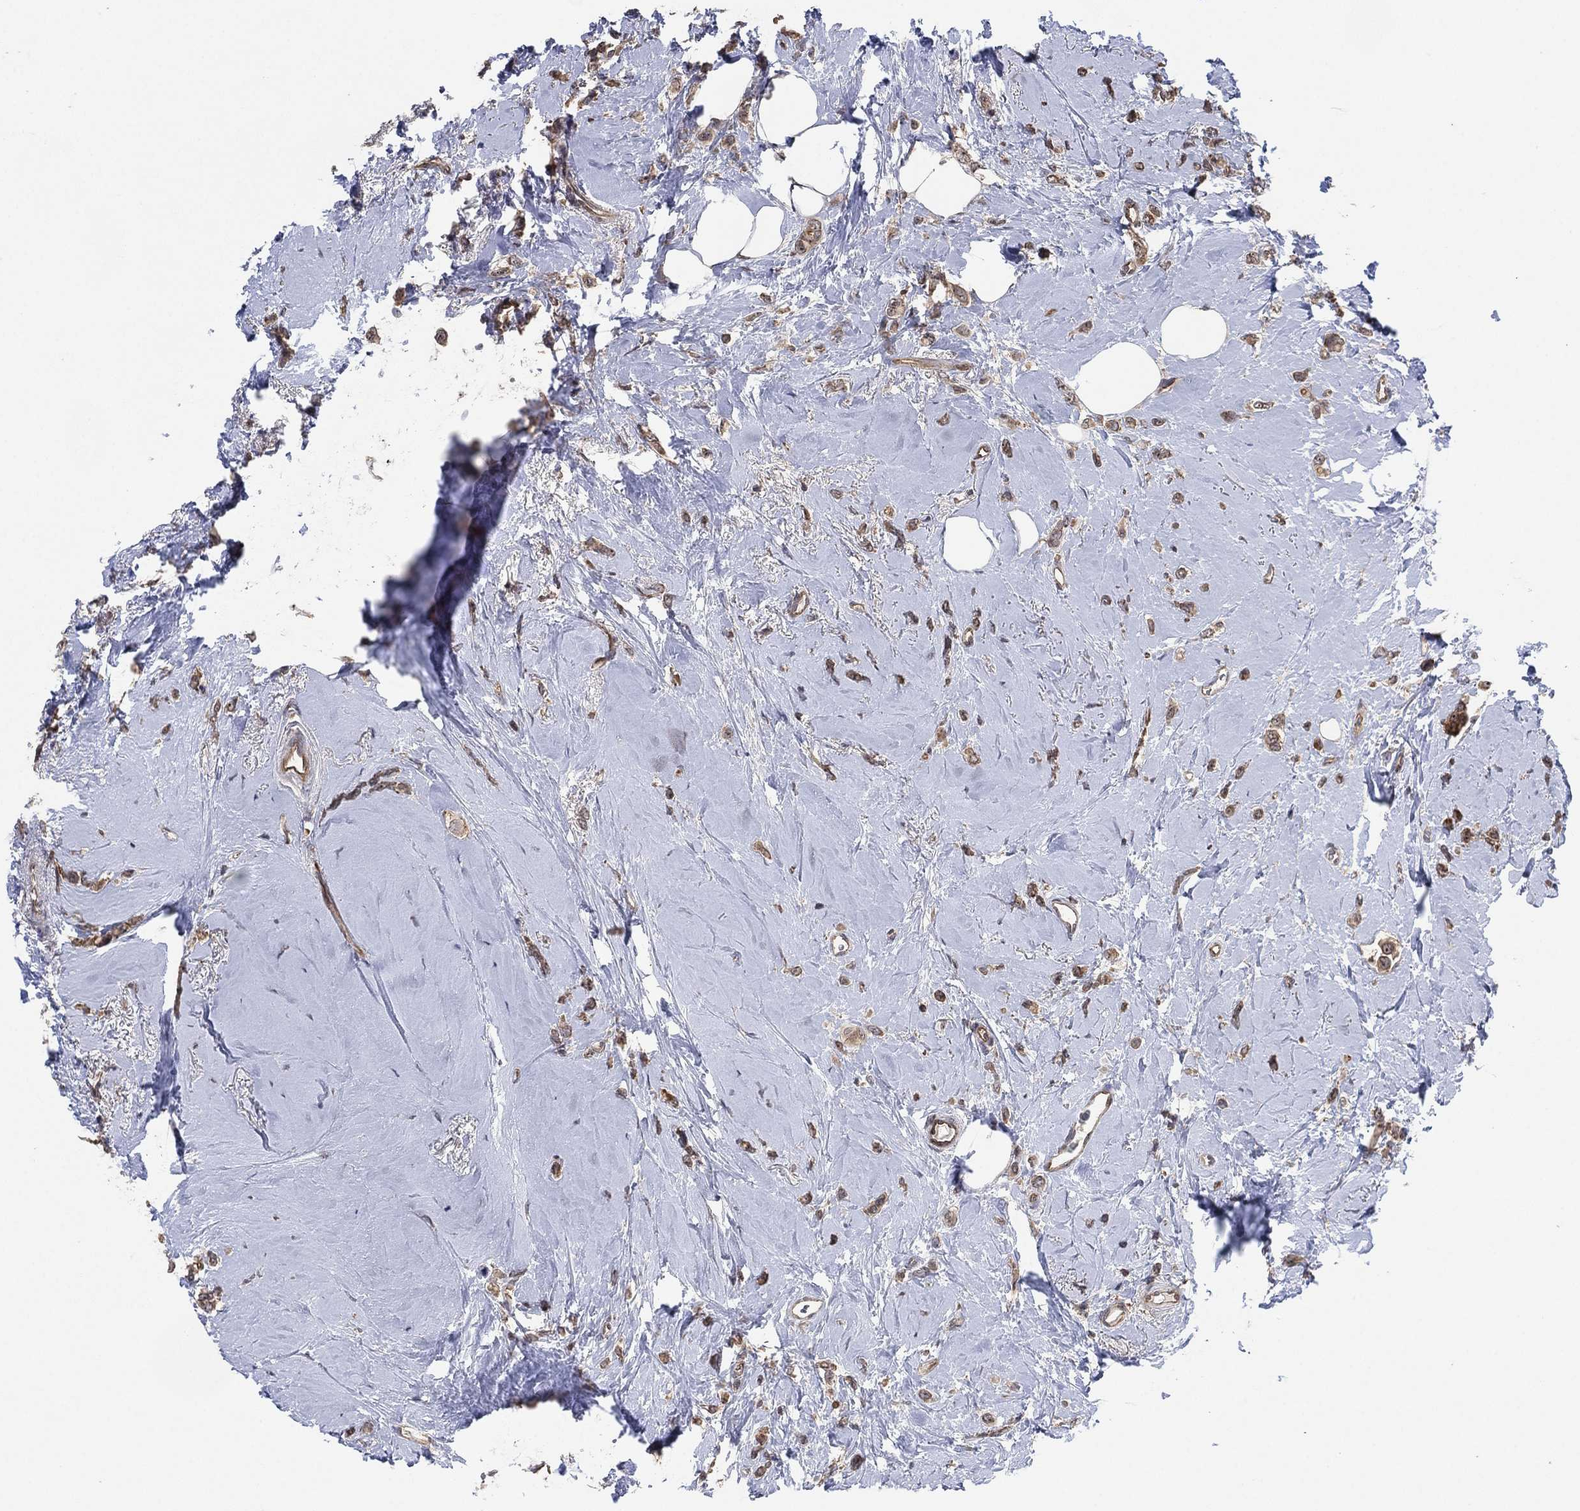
{"staining": {"intensity": "weak", "quantity": "25%-75%", "location": "cytoplasmic/membranous"}, "tissue": "breast cancer", "cell_type": "Tumor cells", "image_type": "cancer", "snomed": [{"axis": "morphology", "description": "Lobular carcinoma"}, {"axis": "topography", "description": "Breast"}], "caption": "This micrograph reveals immunohistochemistry staining of human breast cancer (lobular carcinoma), with low weak cytoplasmic/membranous positivity in about 25%-75% of tumor cells.", "gene": "TMCO1", "patient": {"sex": "female", "age": 66}}